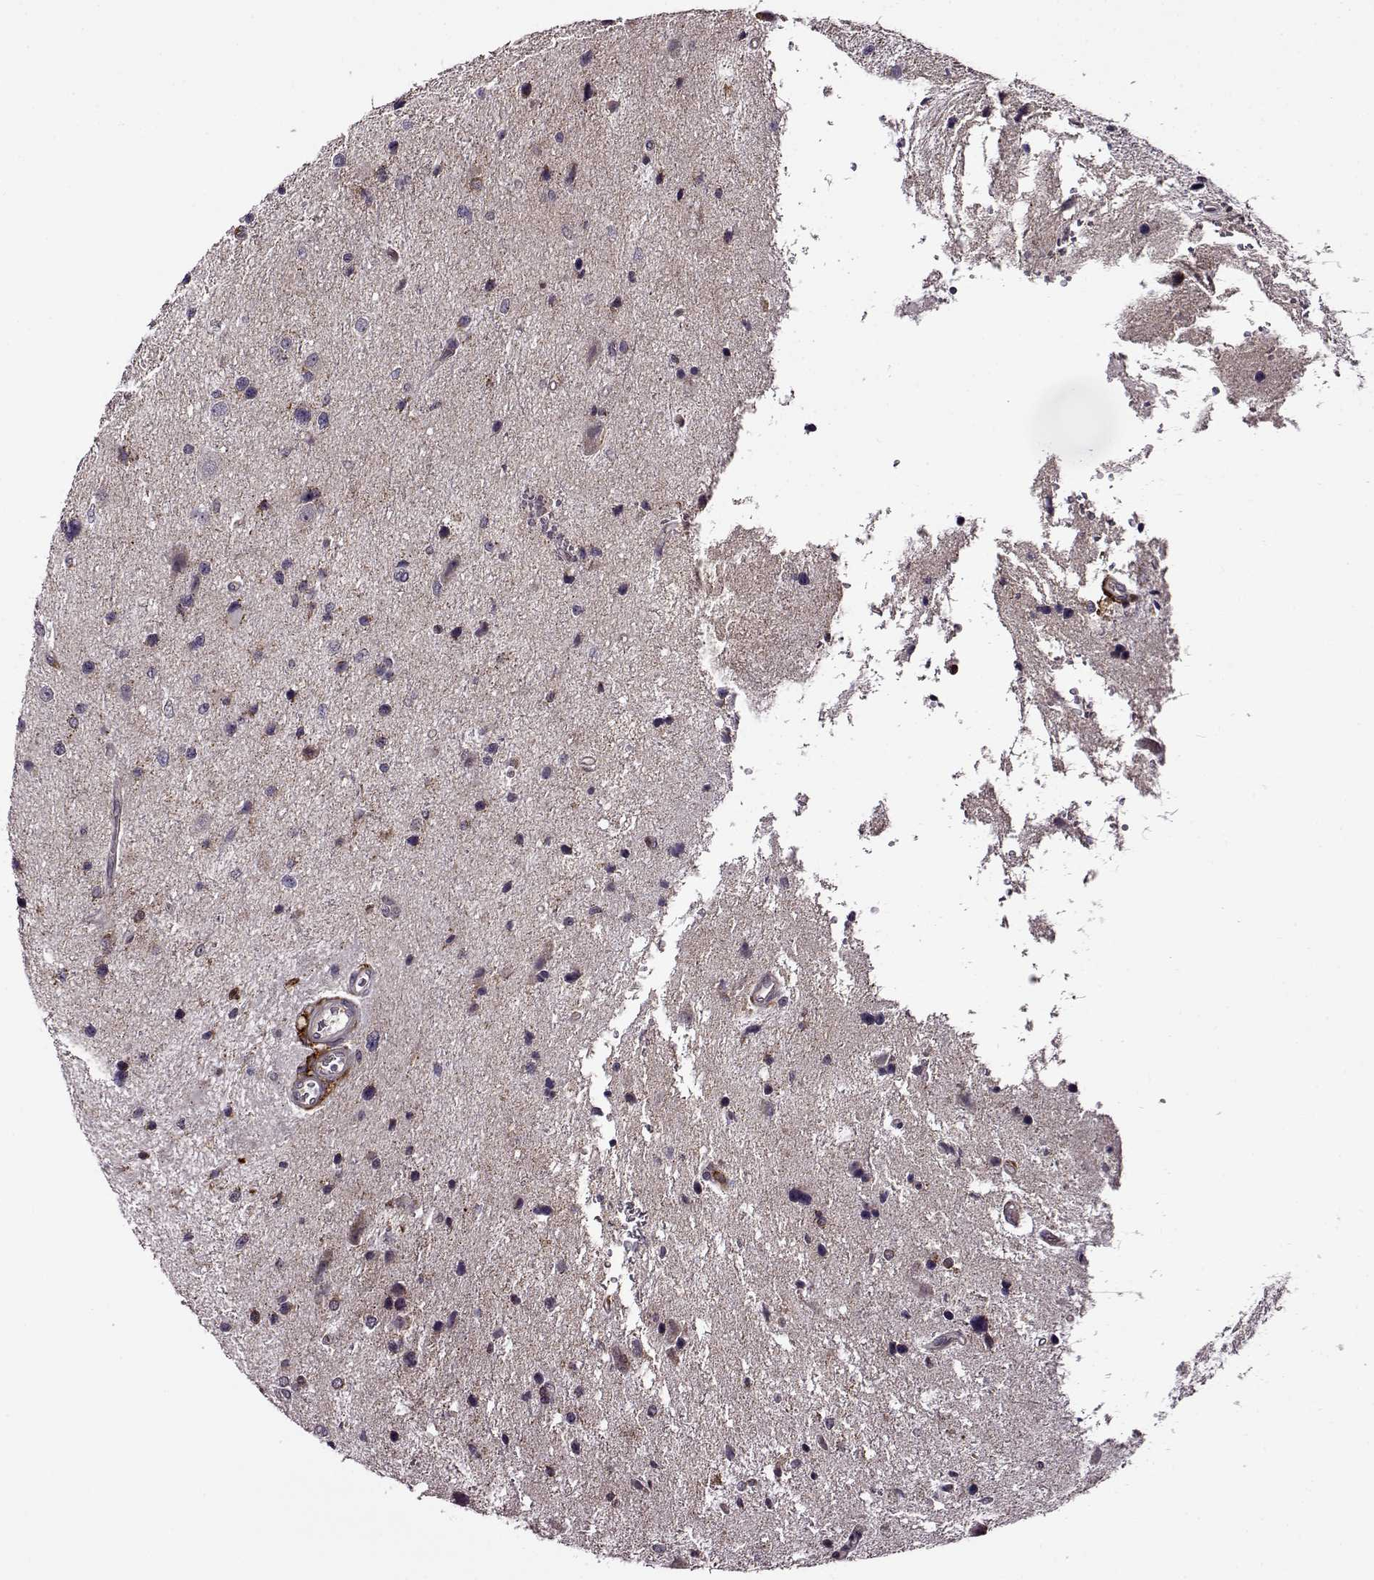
{"staining": {"intensity": "weak", "quantity": ">75%", "location": "cytoplasmic/membranous"}, "tissue": "glioma", "cell_type": "Tumor cells", "image_type": "cancer", "snomed": [{"axis": "morphology", "description": "Glioma, malignant, Low grade"}, {"axis": "topography", "description": "Brain"}], "caption": "Protein expression analysis of glioma shows weak cytoplasmic/membranous staining in about >75% of tumor cells. Nuclei are stained in blue.", "gene": "MTSS1", "patient": {"sex": "female", "age": 32}}